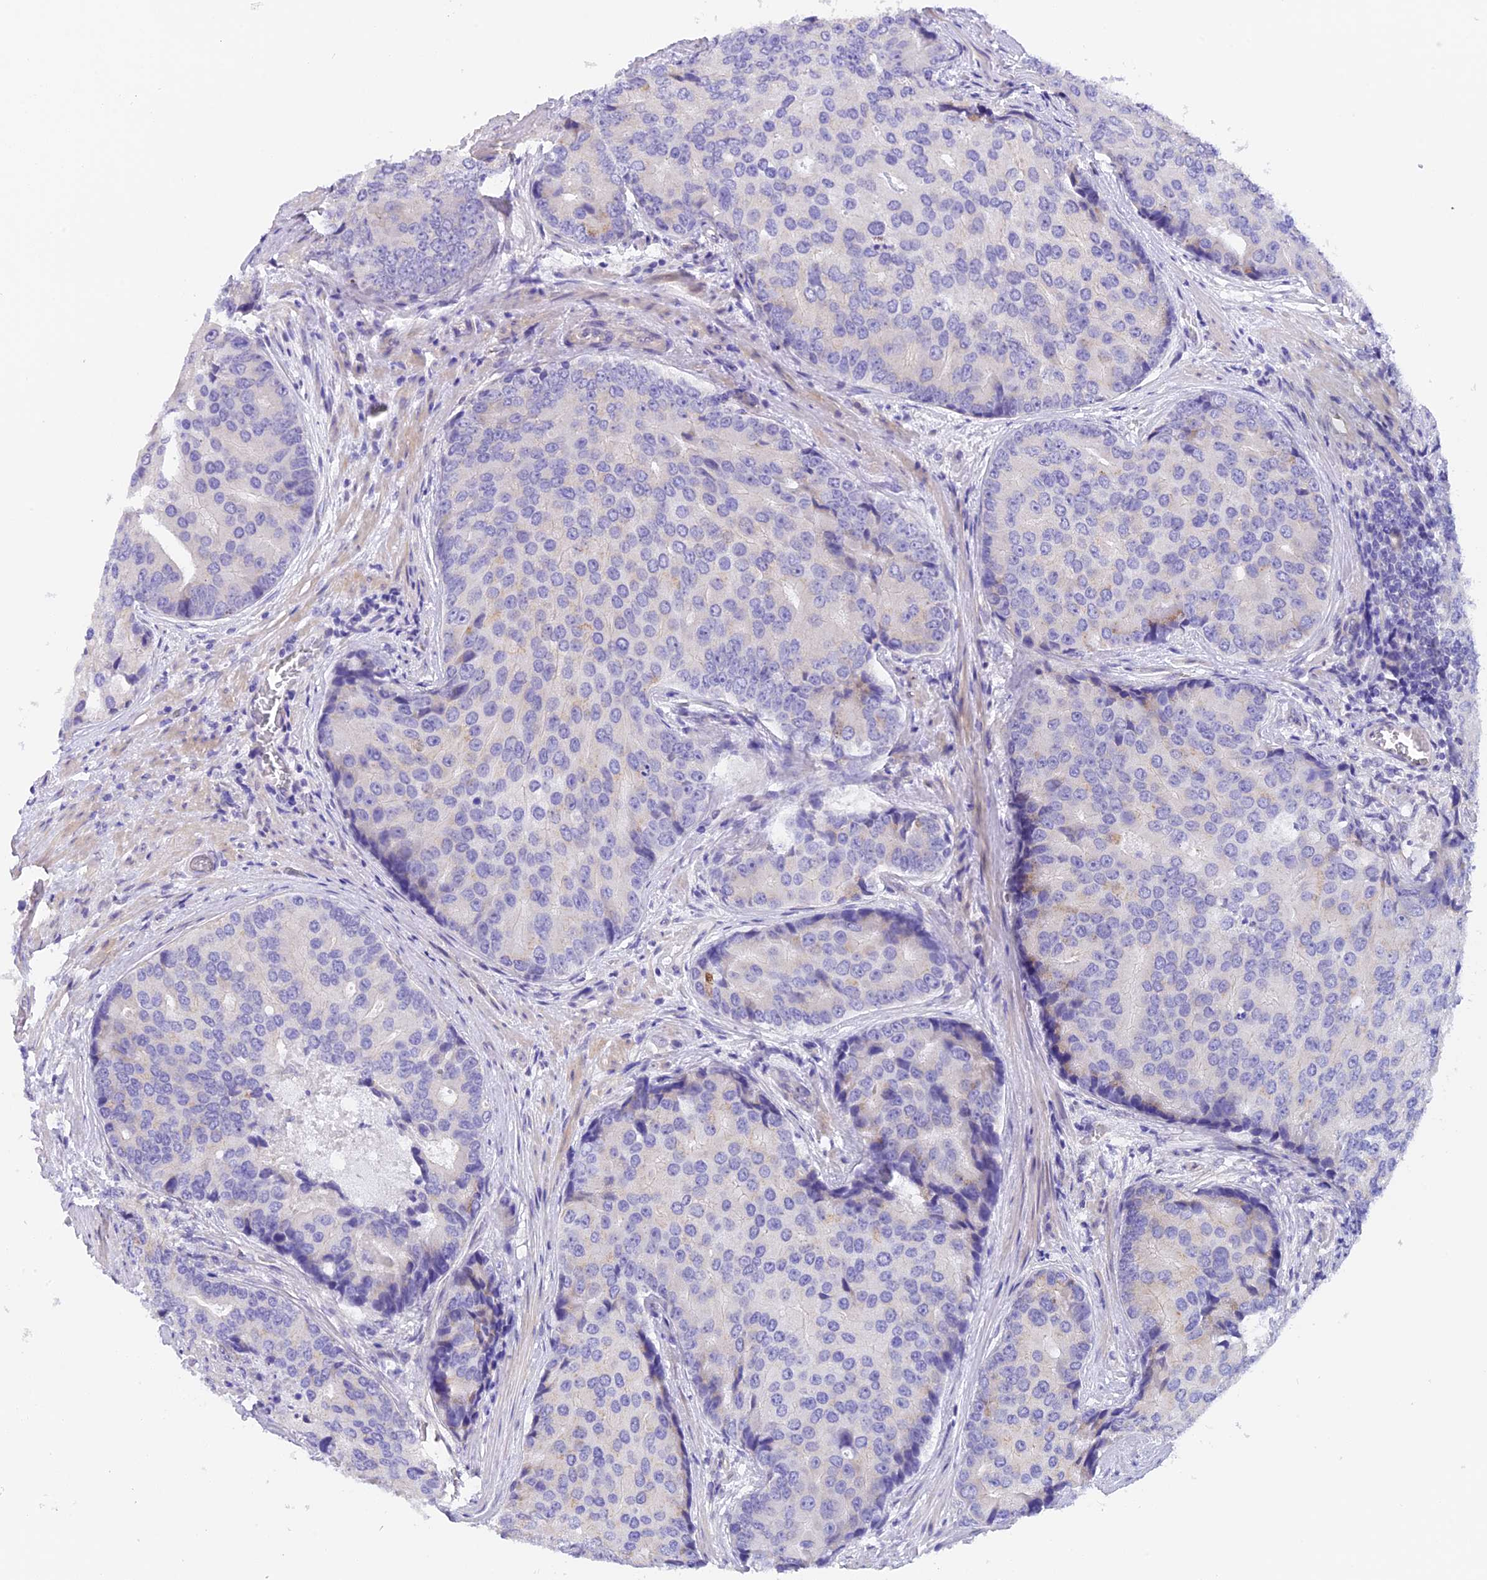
{"staining": {"intensity": "negative", "quantity": "none", "location": "none"}, "tissue": "prostate cancer", "cell_type": "Tumor cells", "image_type": "cancer", "snomed": [{"axis": "morphology", "description": "Adenocarcinoma, High grade"}, {"axis": "topography", "description": "Prostate"}], "caption": "Prostate adenocarcinoma (high-grade) was stained to show a protein in brown. There is no significant staining in tumor cells.", "gene": "C17orf67", "patient": {"sex": "male", "age": 62}}